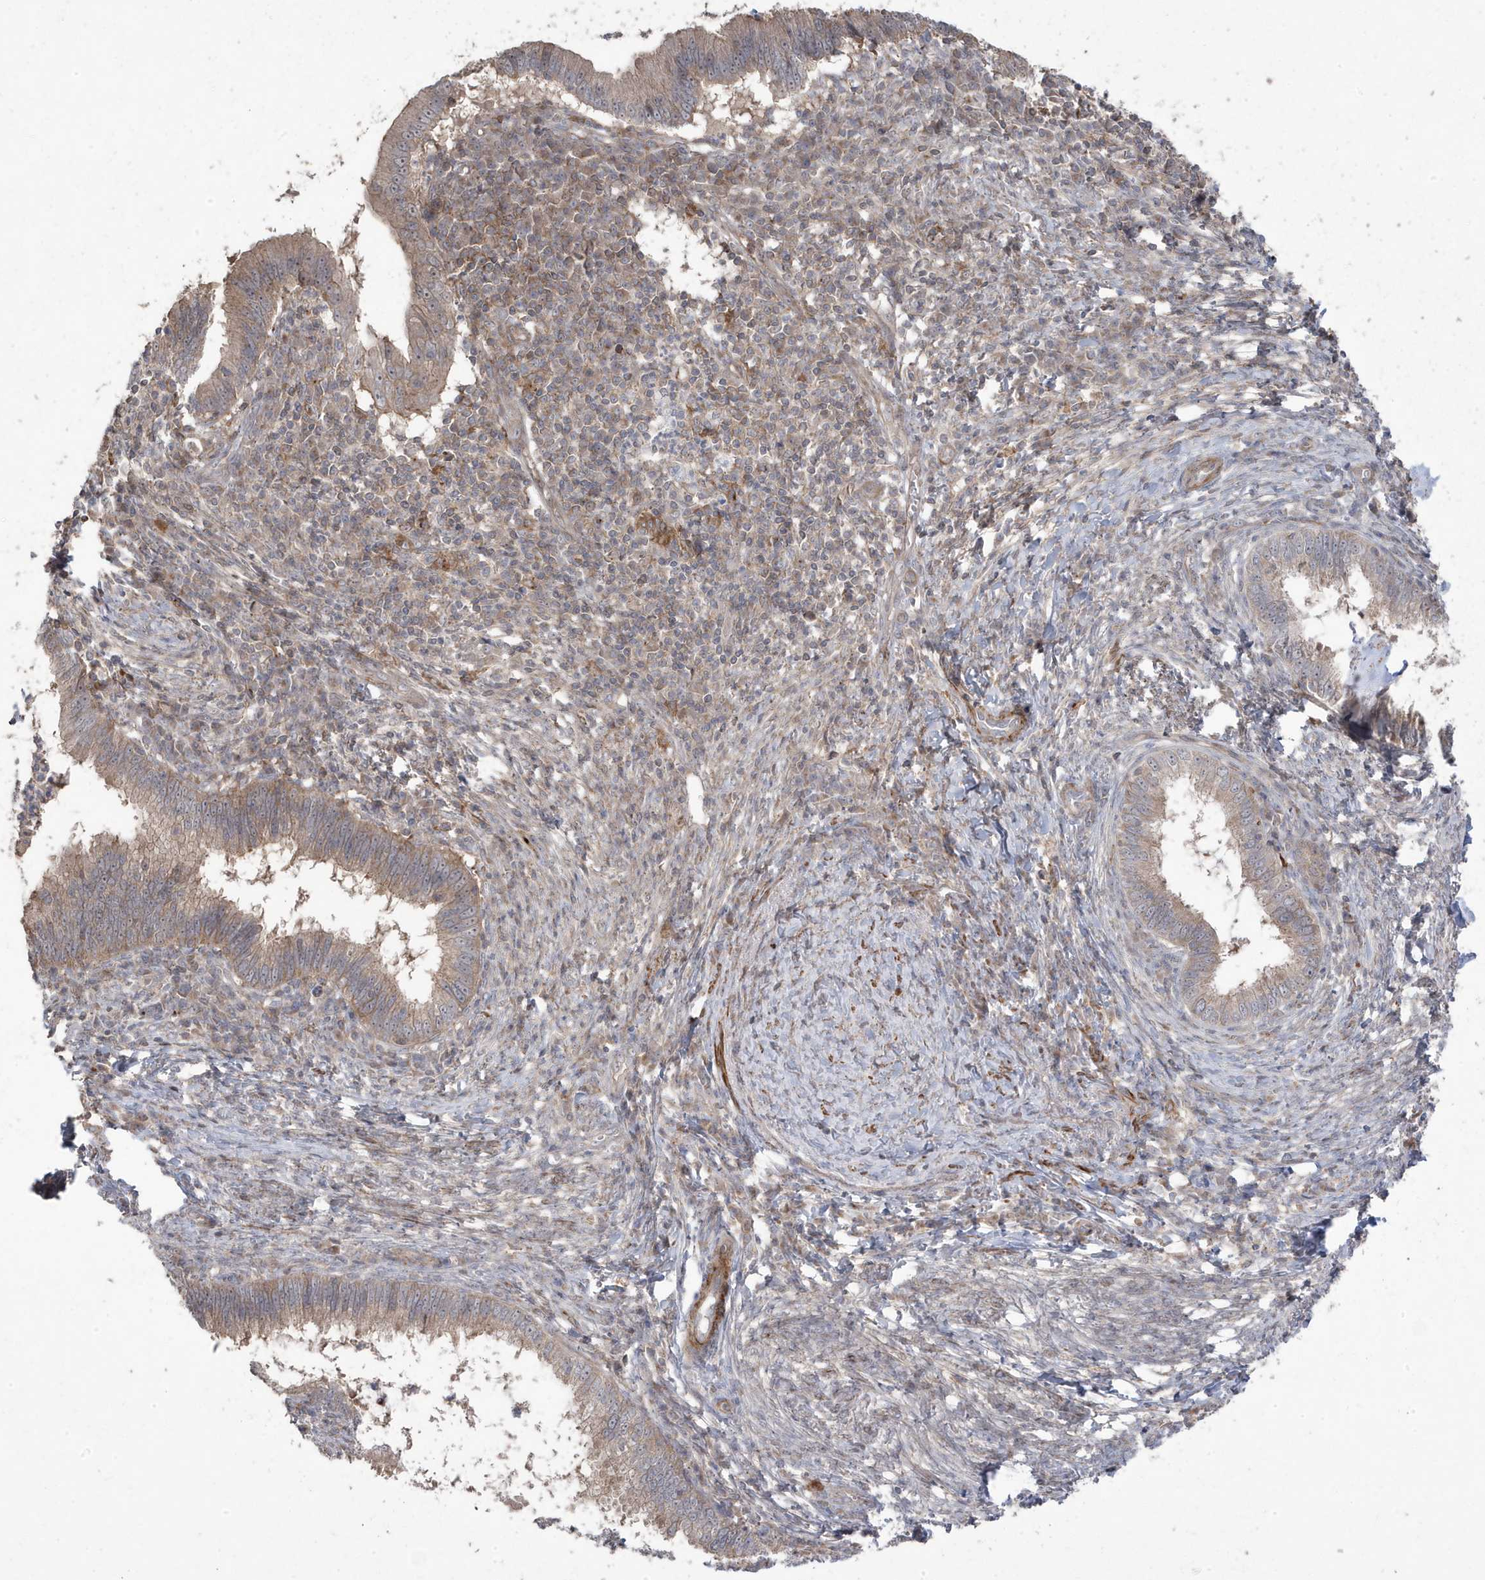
{"staining": {"intensity": "weak", "quantity": "25%-75%", "location": "cytoplasmic/membranous"}, "tissue": "cervical cancer", "cell_type": "Tumor cells", "image_type": "cancer", "snomed": [{"axis": "morphology", "description": "Adenocarcinoma, NOS"}, {"axis": "topography", "description": "Cervix"}], "caption": "Protein expression analysis of human cervical cancer (adenocarcinoma) reveals weak cytoplasmic/membranous expression in about 25%-75% of tumor cells.", "gene": "CETN3", "patient": {"sex": "female", "age": 36}}